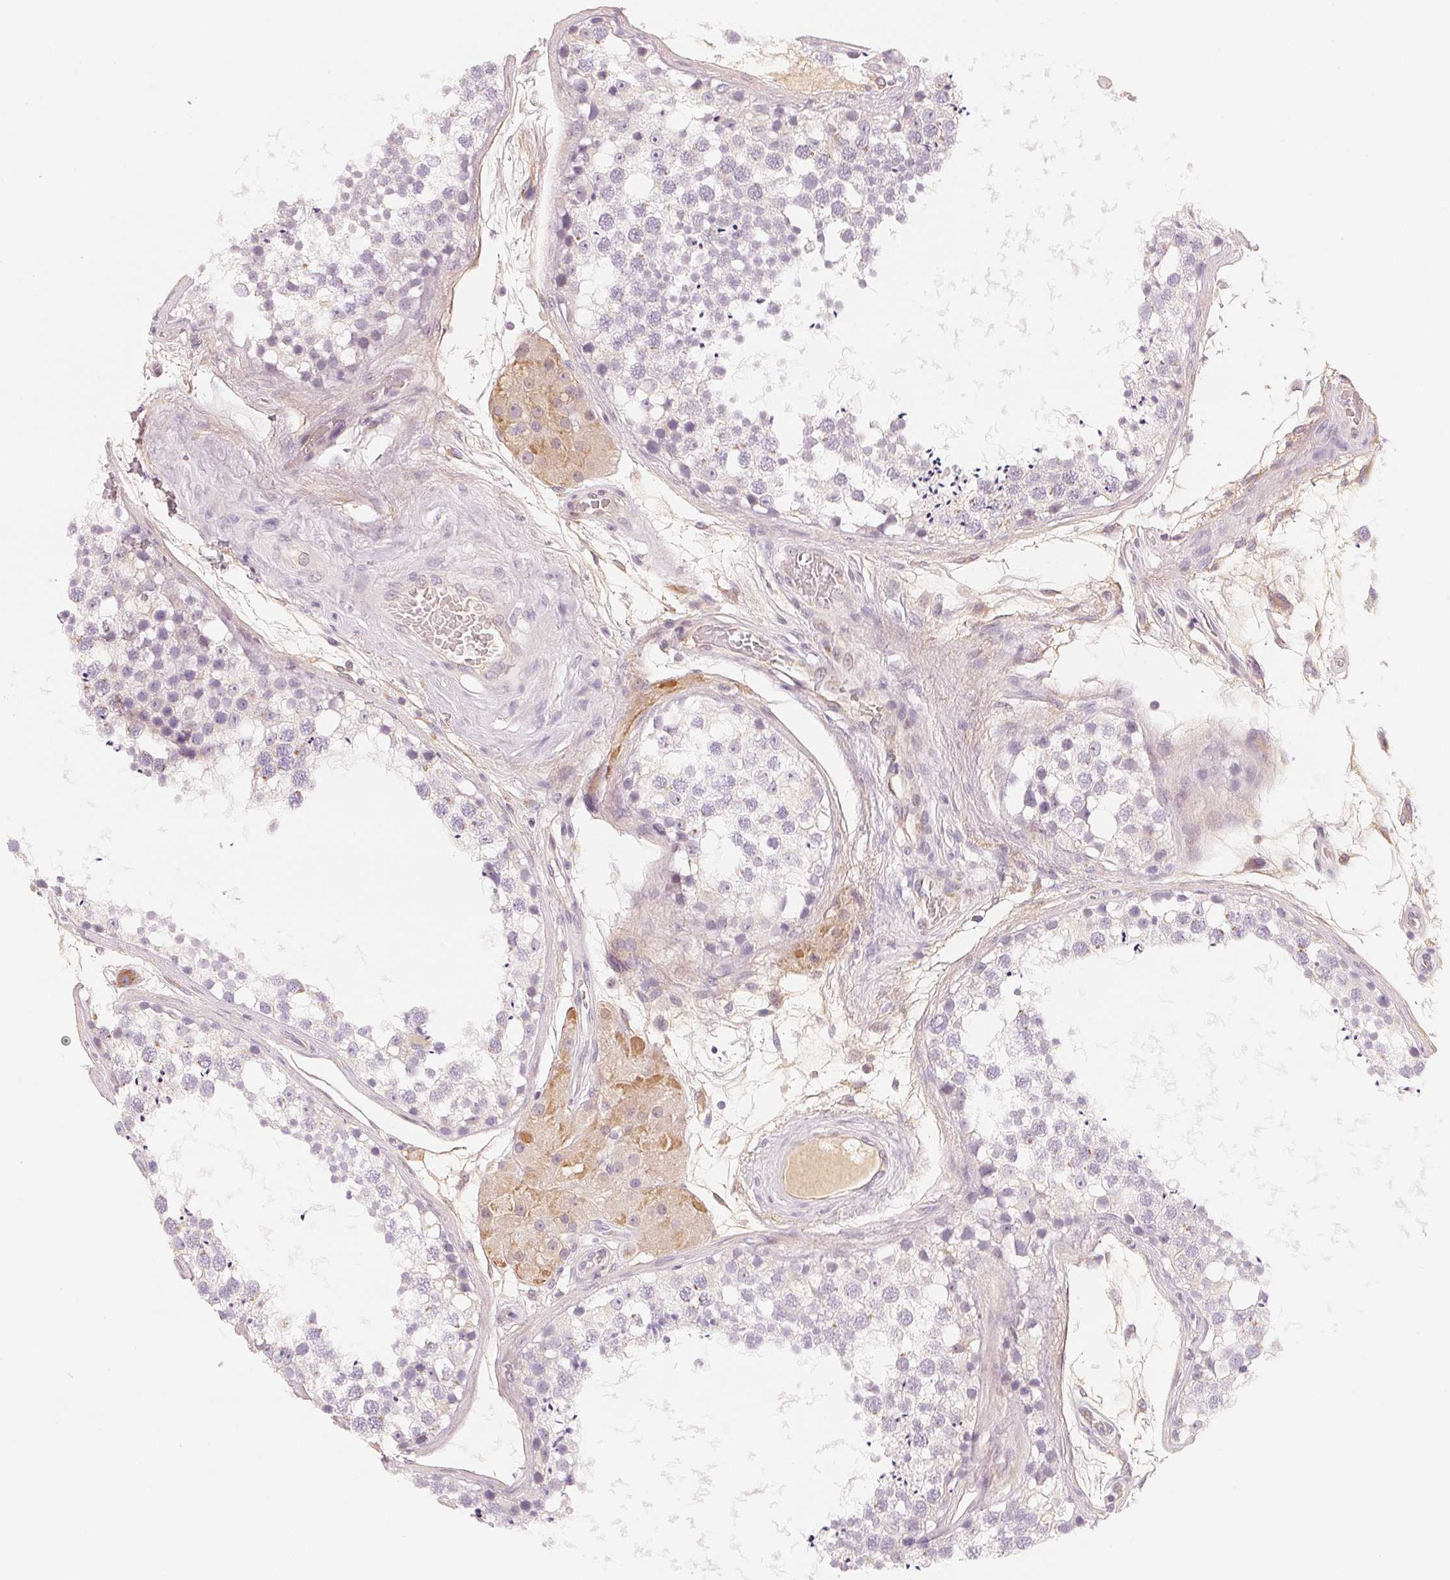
{"staining": {"intensity": "negative", "quantity": "none", "location": "none"}, "tissue": "testis", "cell_type": "Cells in seminiferous ducts", "image_type": "normal", "snomed": [{"axis": "morphology", "description": "Normal tissue, NOS"}, {"axis": "morphology", "description": "Seminoma, NOS"}, {"axis": "topography", "description": "Testis"}], "caption": "The image exhibits no significant expression in cells in seminiferous ducts of testis. Brightfield microscopy of immunohistochemistry (IHC) stained with DAB (brown) and hematoxylin (blue), captured at high magnification.", "gene": "CFHR2", "patient": {"sex": "male", "age": 65}}